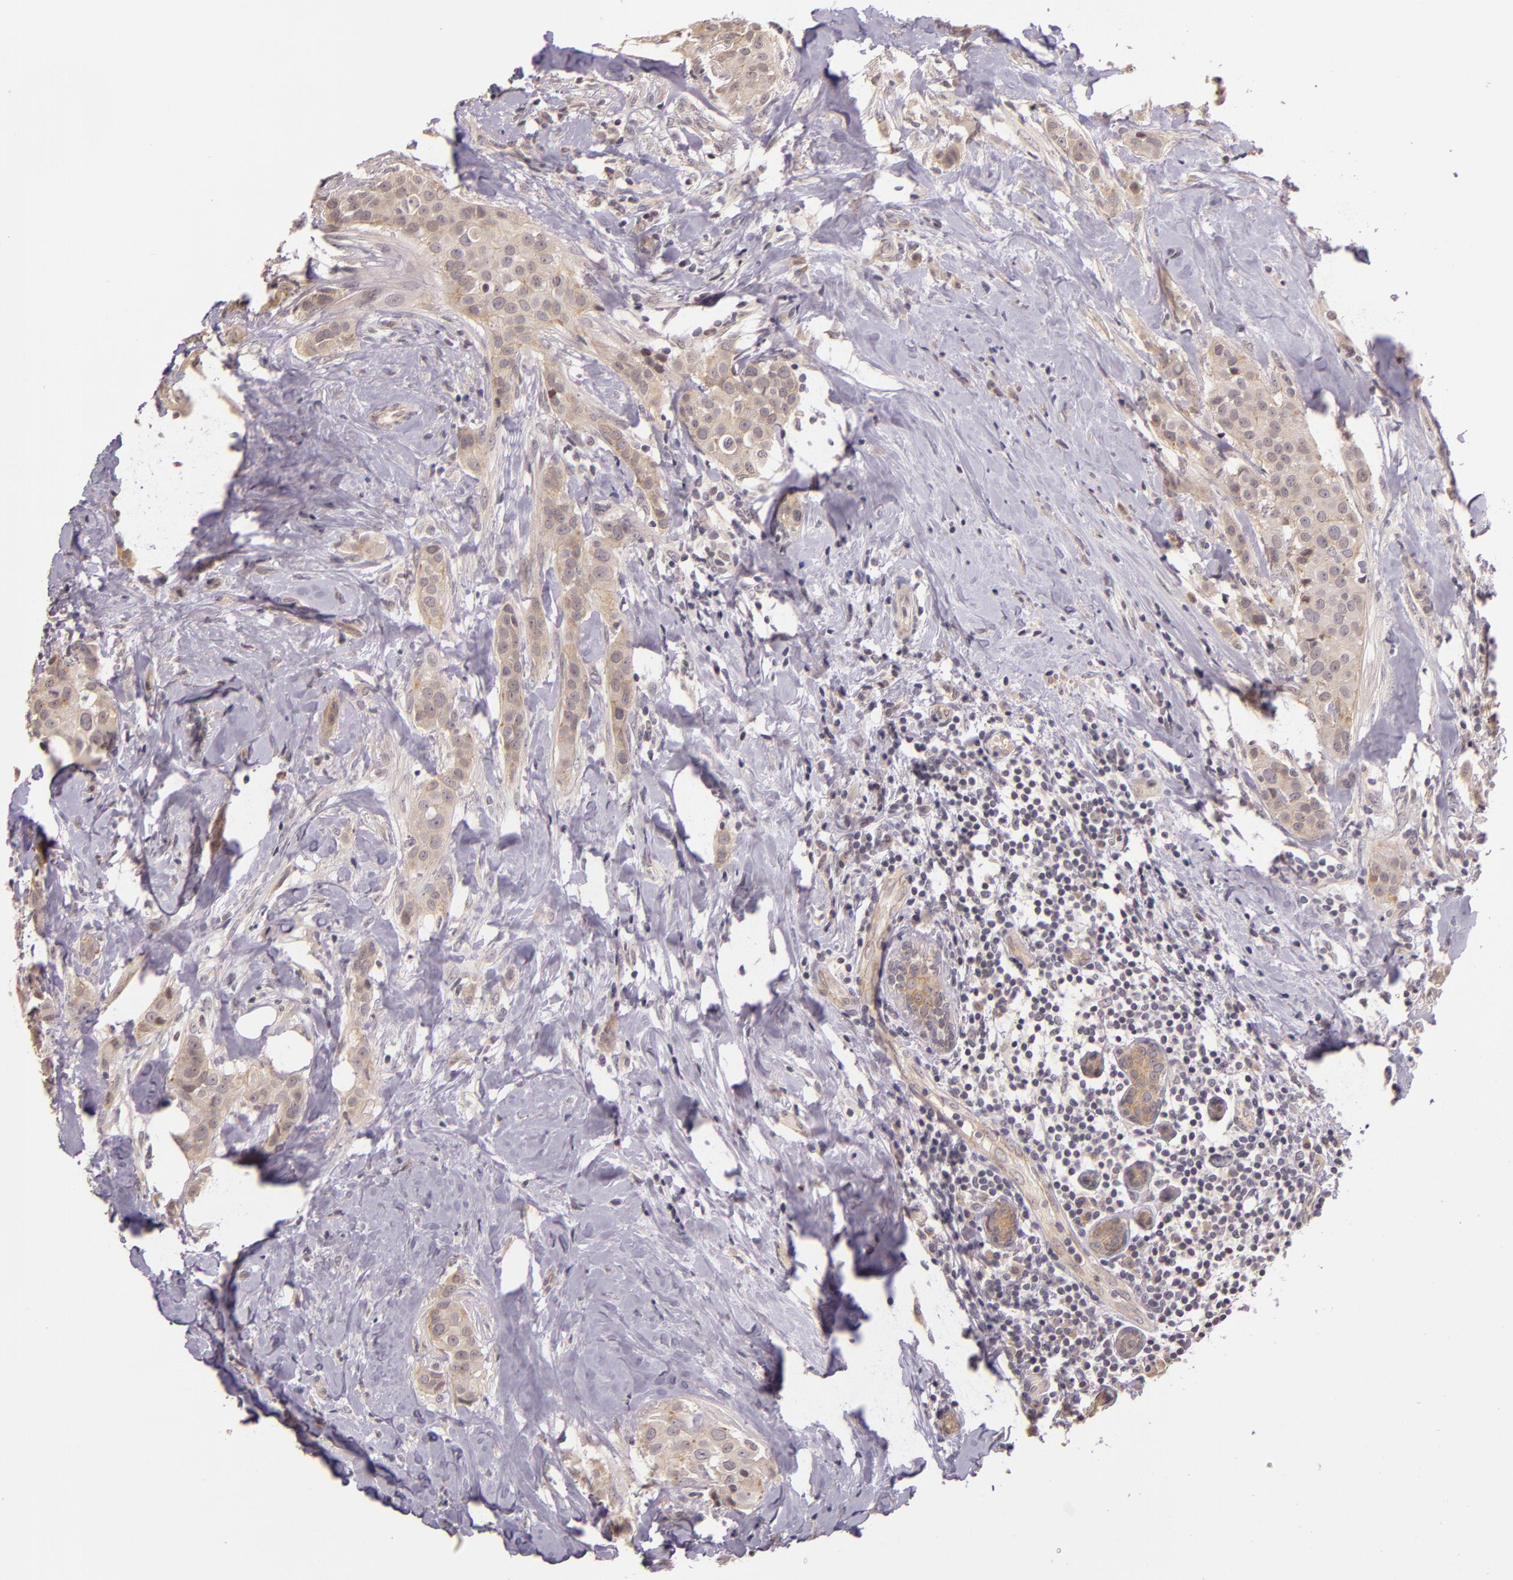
{"staining": {"intensity": "weak", "quantity": ">75%", "location": "cytoplasmic/membranous"}, "tissue": "breast cancer", "cell_type": "Tumor cells", "image_type": "cancer", "snomed": [{"axis": "morphology", "description": "Duct carcinoma"}, {"axis": "topography", "description": "Breast"}], "caption": "Approximately >75% of tumor cells in human intraductal carcinoma (breast) reveal weak cytoplasmic/membranous protein staining as visualized by brown immunohistochemical staining.", "gene": "ARMH4", "patient": {"sex": "female", "age": 45}}